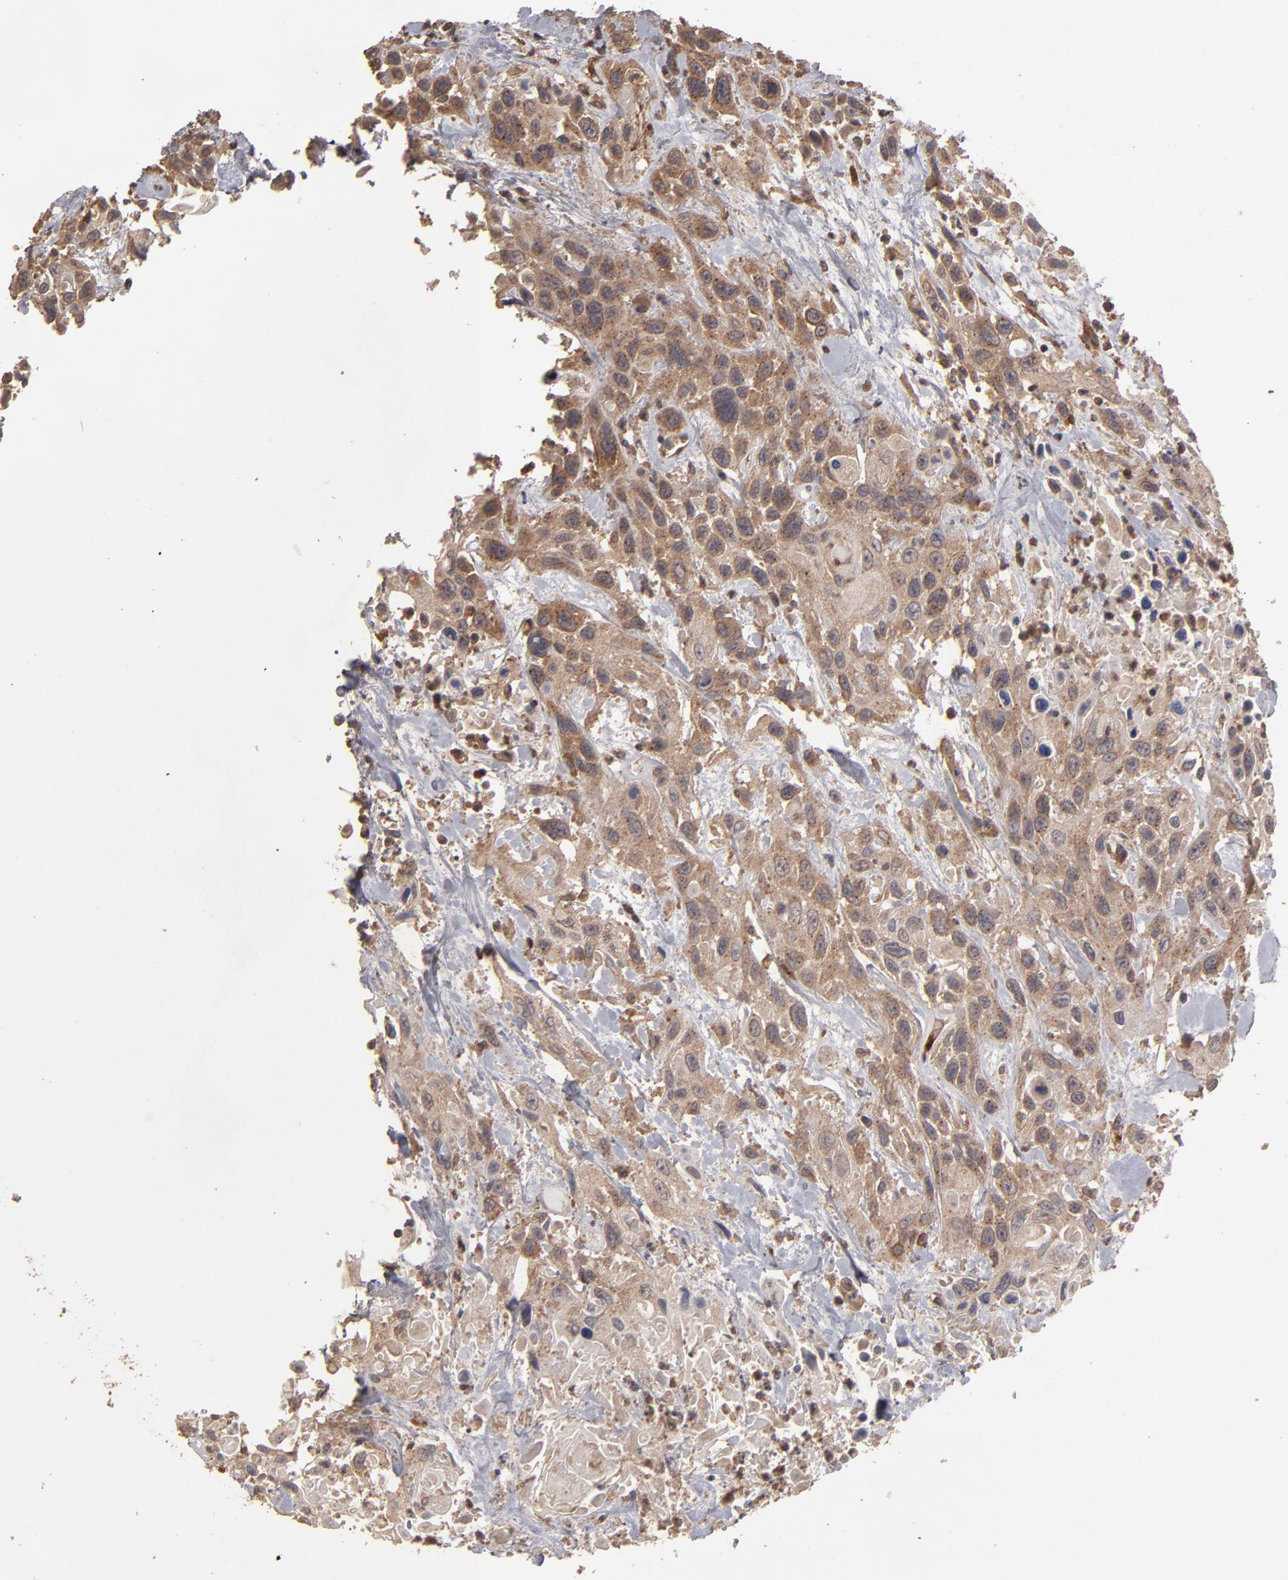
{"staining": {"intensity": "moderate", "quantity": ">75%", "location": "cytoplasmic/membranous"}, "tissue": "urothelial cancer", "cell_type": "Tumor cells", "image_type": "cancer", "snomed": [{"axis": "morphology", "description": "Urothelial carcinoma, High grade"}, {"axis": "topography", "description": "Urinary bladder"}], "caption": "IHC (DAB) staining of human urothelial carcinoma (high-grade) displays moderate cytoplasmic/membranous protein positivity in about >75% of tumor cells. The staining was performed using DAB, with brown indicating positive protein expression. Nuclei are stained blue with hematoxylin.", "gene": "MMP2", "patient": {"sex": "female", "age": 84}}